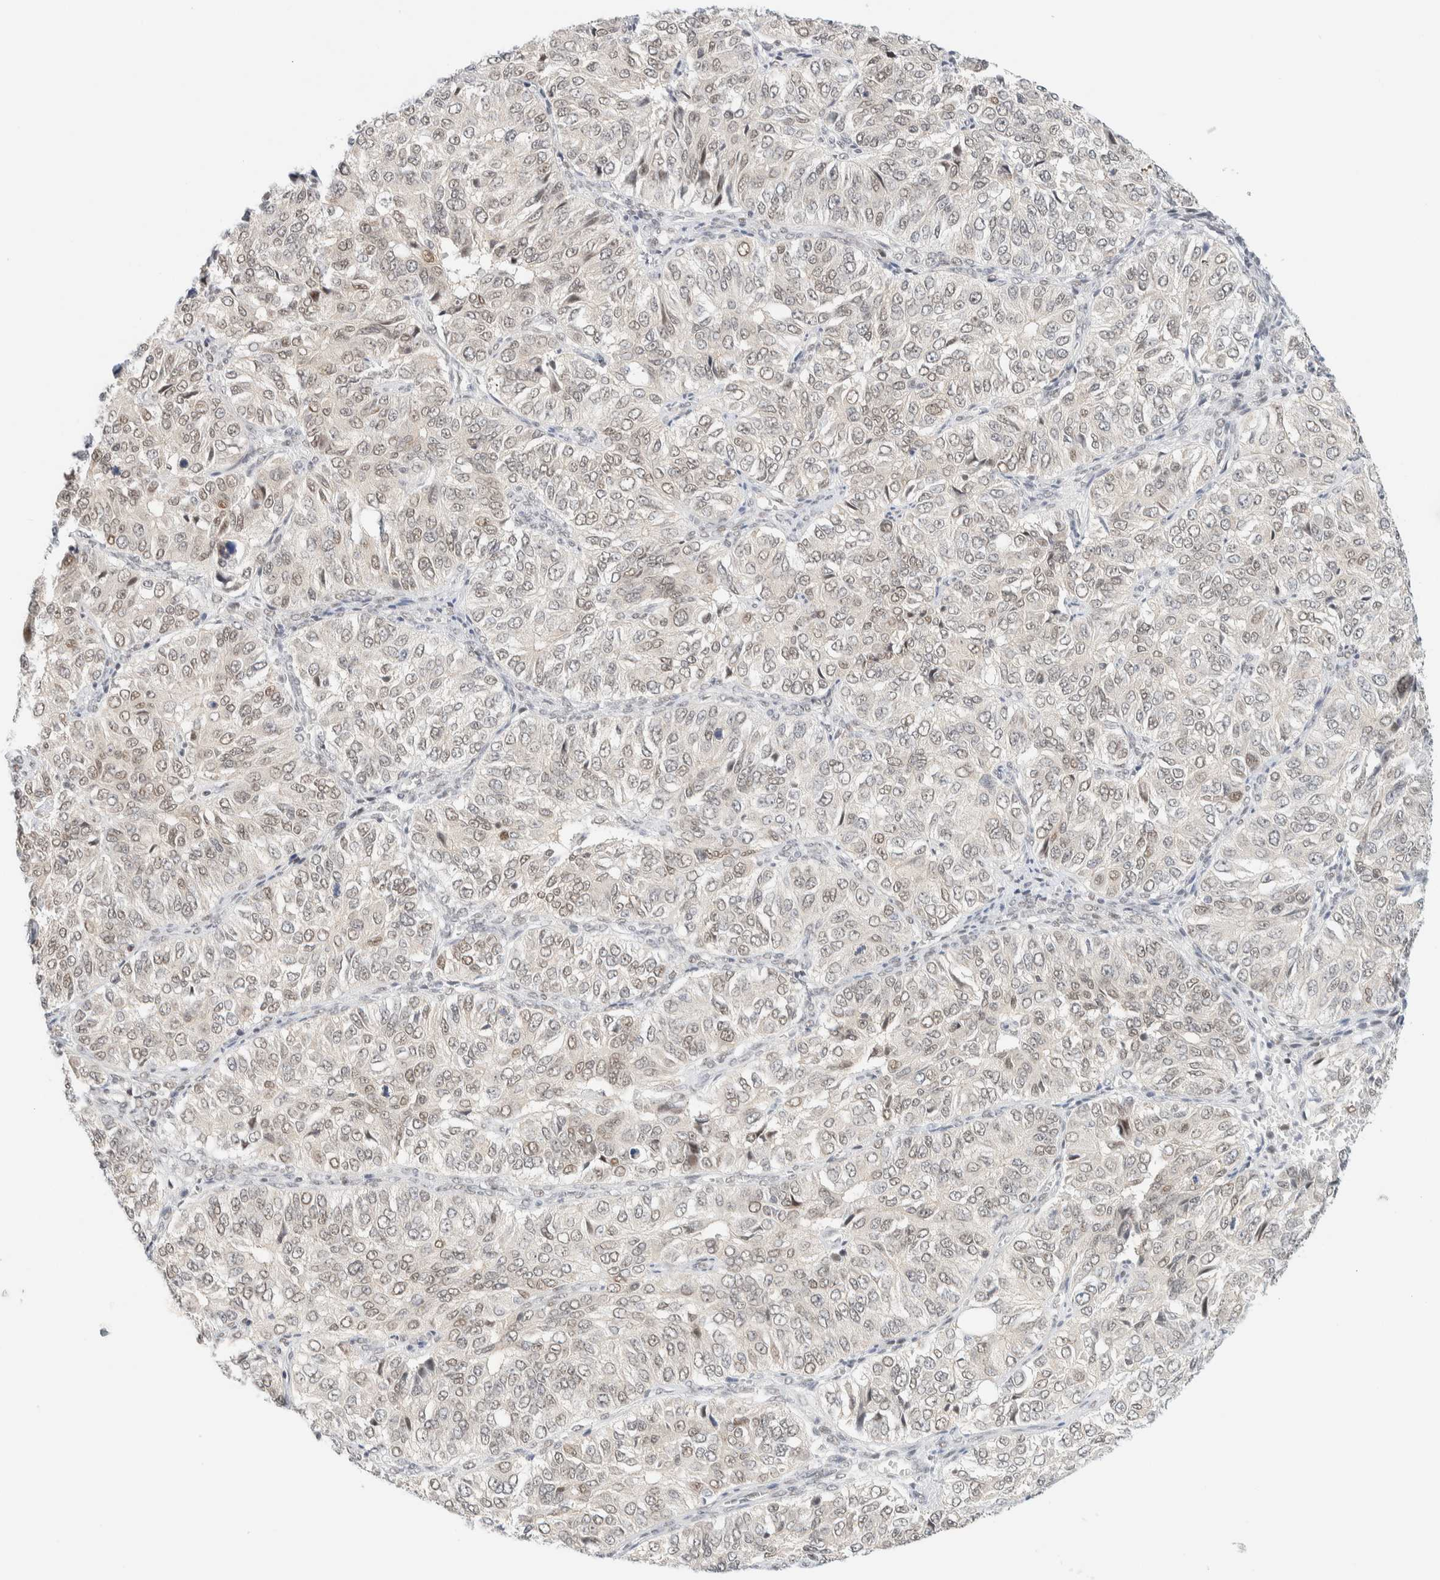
{"staining": {"intensity": "weak", "quantity": "<25%", "location": "nuclear"}, "tissue": "ovarian cancer", "cell_type": "Tumor cells", "image_type": "cancer", "snomed": [{"axis": "morphology", "description": "Carcinoma, endometroid"}, {"axis": "topography", "description": "Ovary"}], "caption": "Human ovarian cancer (endometroid carcinoma) stained for a protein using IHC shows no expression in tumor cells.", "gene": "PYGO2", "patient": {"sex": "female", "age": 51}}